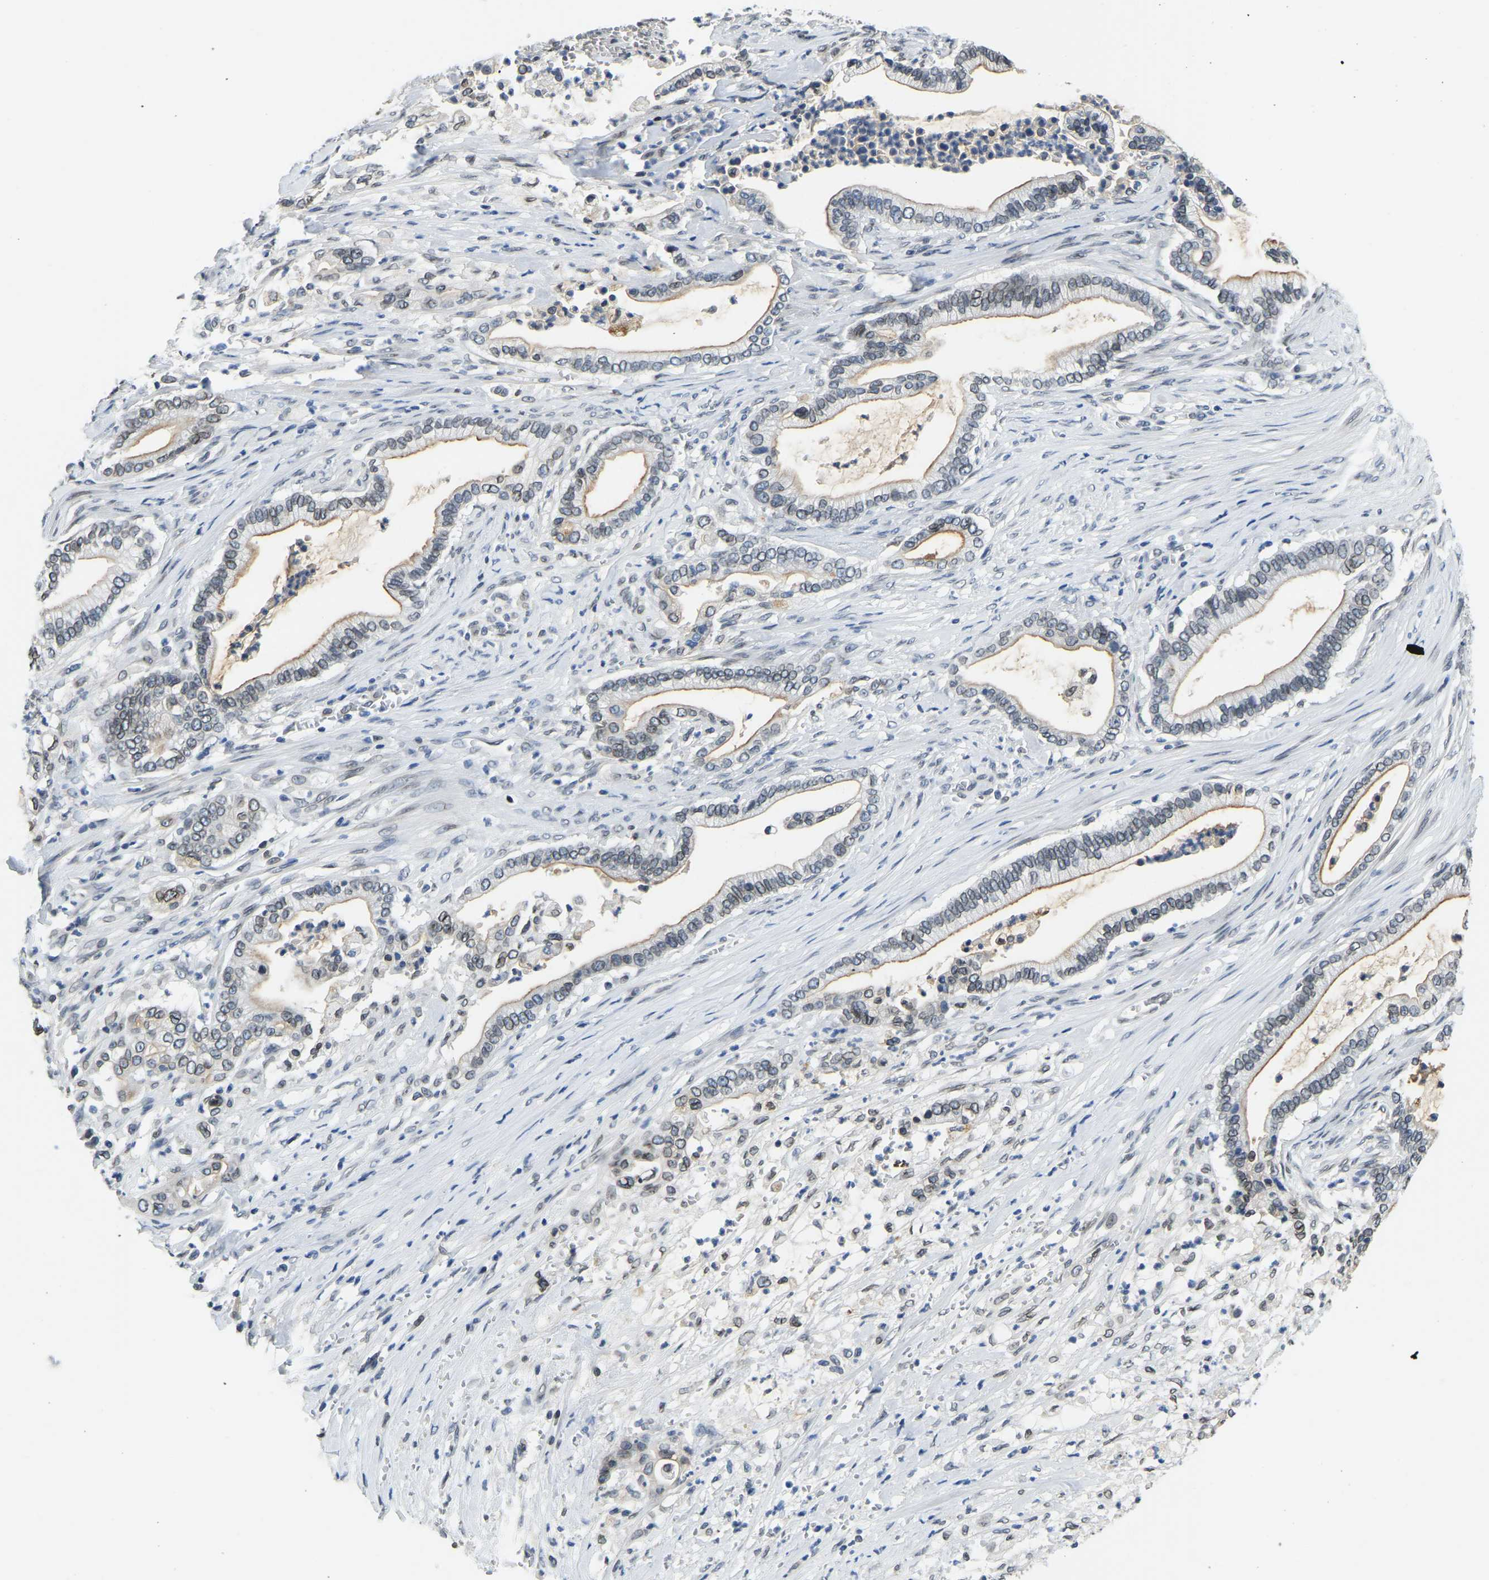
{"staining": {"intensity": "weak", "quantity": "25%-75%", "location": "cytoplasmic/membranous,nuclear"}, "tissue": "pancreatic cancer", "cell_type": "Tumor cells", "image_type": "cancer", "snomed": [{"axis": "morphology", "description": "Adenocarcinoma, NOS"}, {"axis": "topography", "description": "Pancreas"}], "caption": "DAB (3,3'-diaminobenzidine) immunohistochemical staining of human pancreatic adenocarcinoma reveals weak cytoplasmic/membranous and nuclear protein expression in about 25%-75% of tumor cells. (DAB (3,3'-diaminobenzidine) IHC with brightfield microscopy, high magnification).", "gene": "RANBP2", "patient": {"sex": "male", "age": 69}}